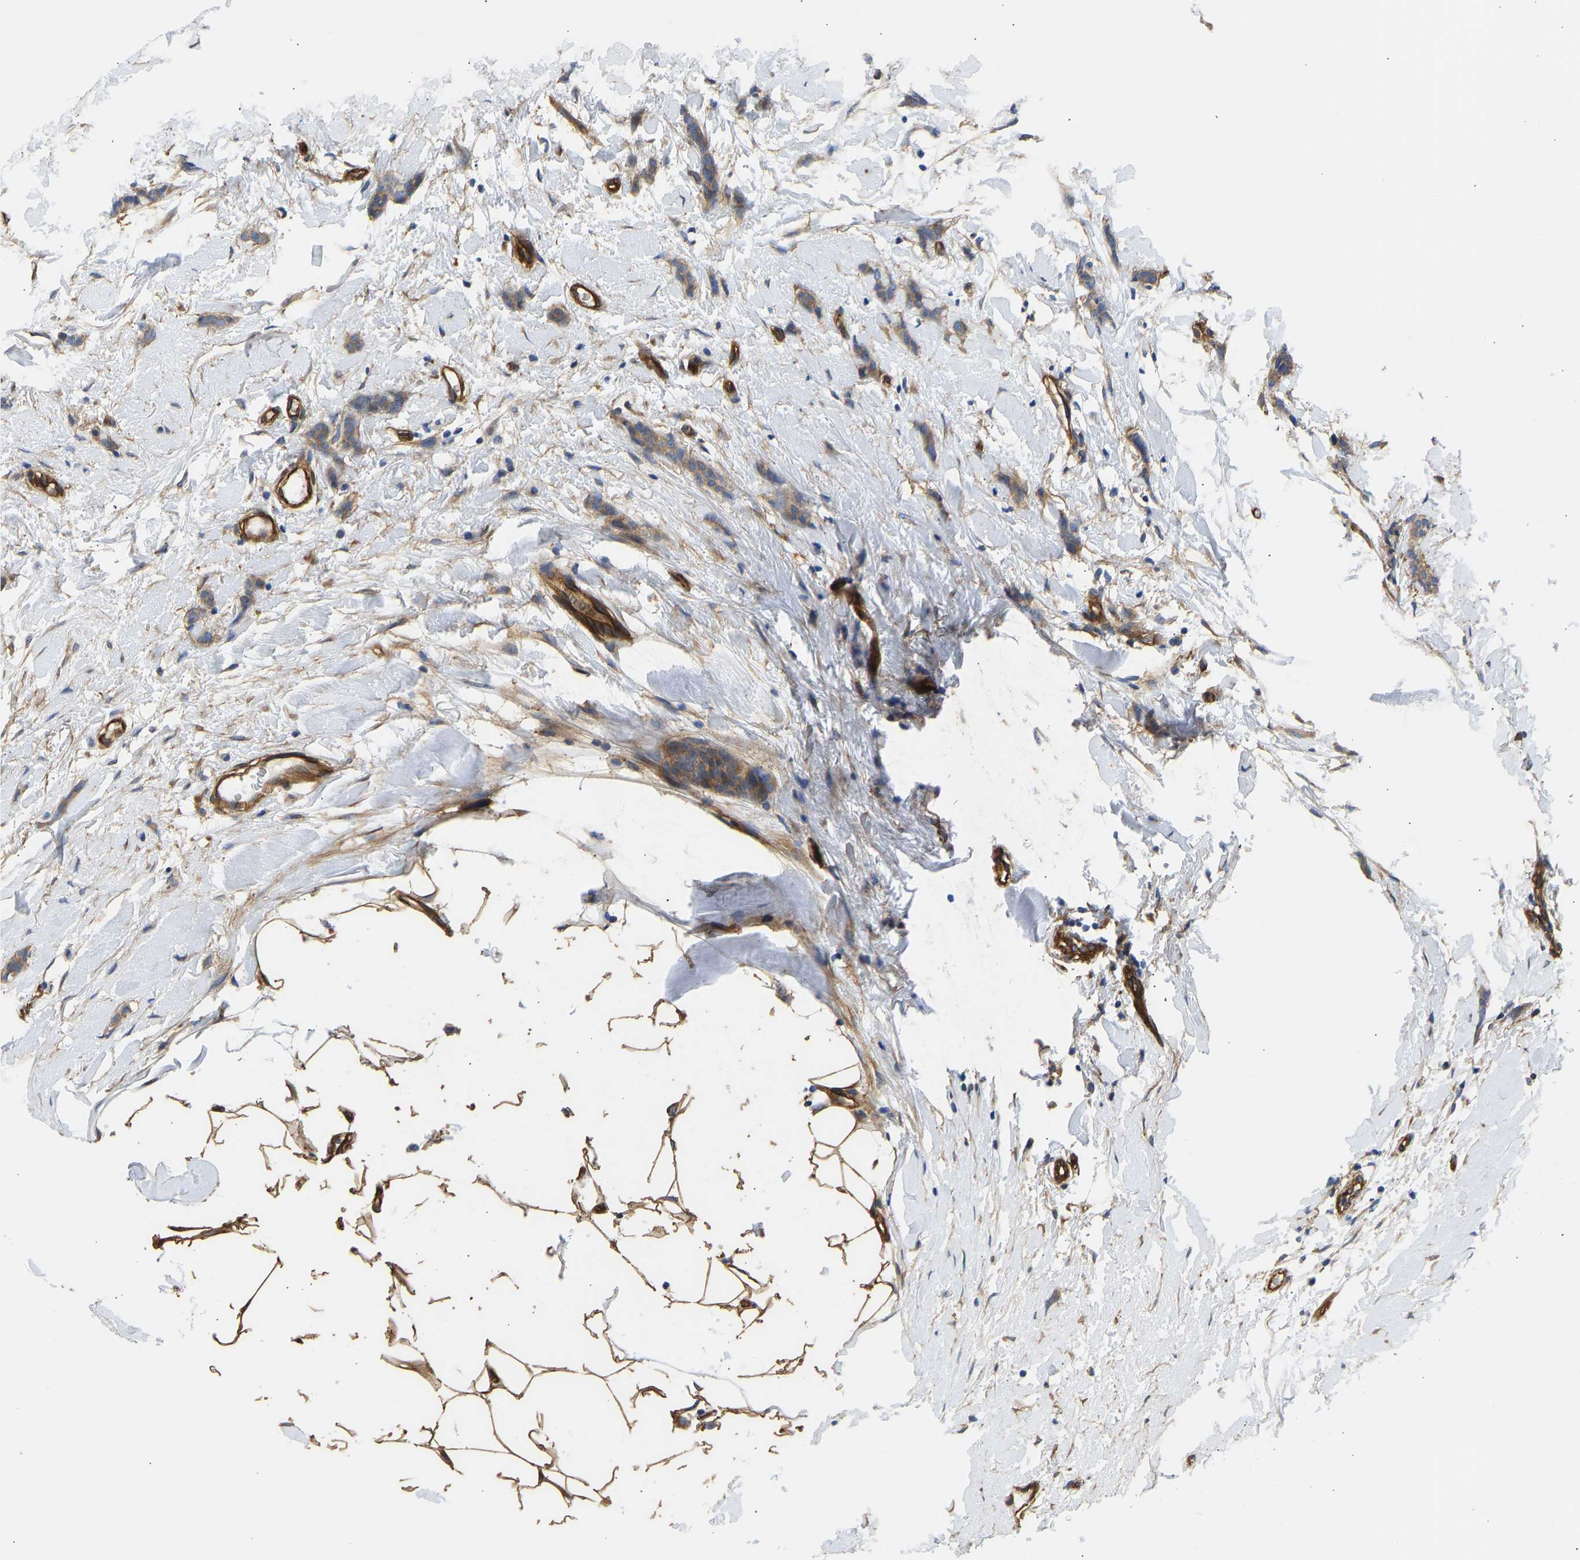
{"staining": {"intensity": "moderate", "quantity": ">75%", "location": "cytoplasmic/membranous"}, "tissue": "breast cancer", "cell_type": "Tumor cells", "image_type": "cancer", "snomed": [{"axis": "morphology", "description": "Lobular carcinoma"}, {"axis": "topography", "description": "Skin"}, {"axis": "topography", "description": "Breast"}], "caption": "Protein analysis of breast lobular carcinoma tissue exhibits moderate cytoplasmic/membranous expression in approximately >75% of tumor cells.", "gene": "MYO1C", "patient": {"sex": "female", "age": 46}}